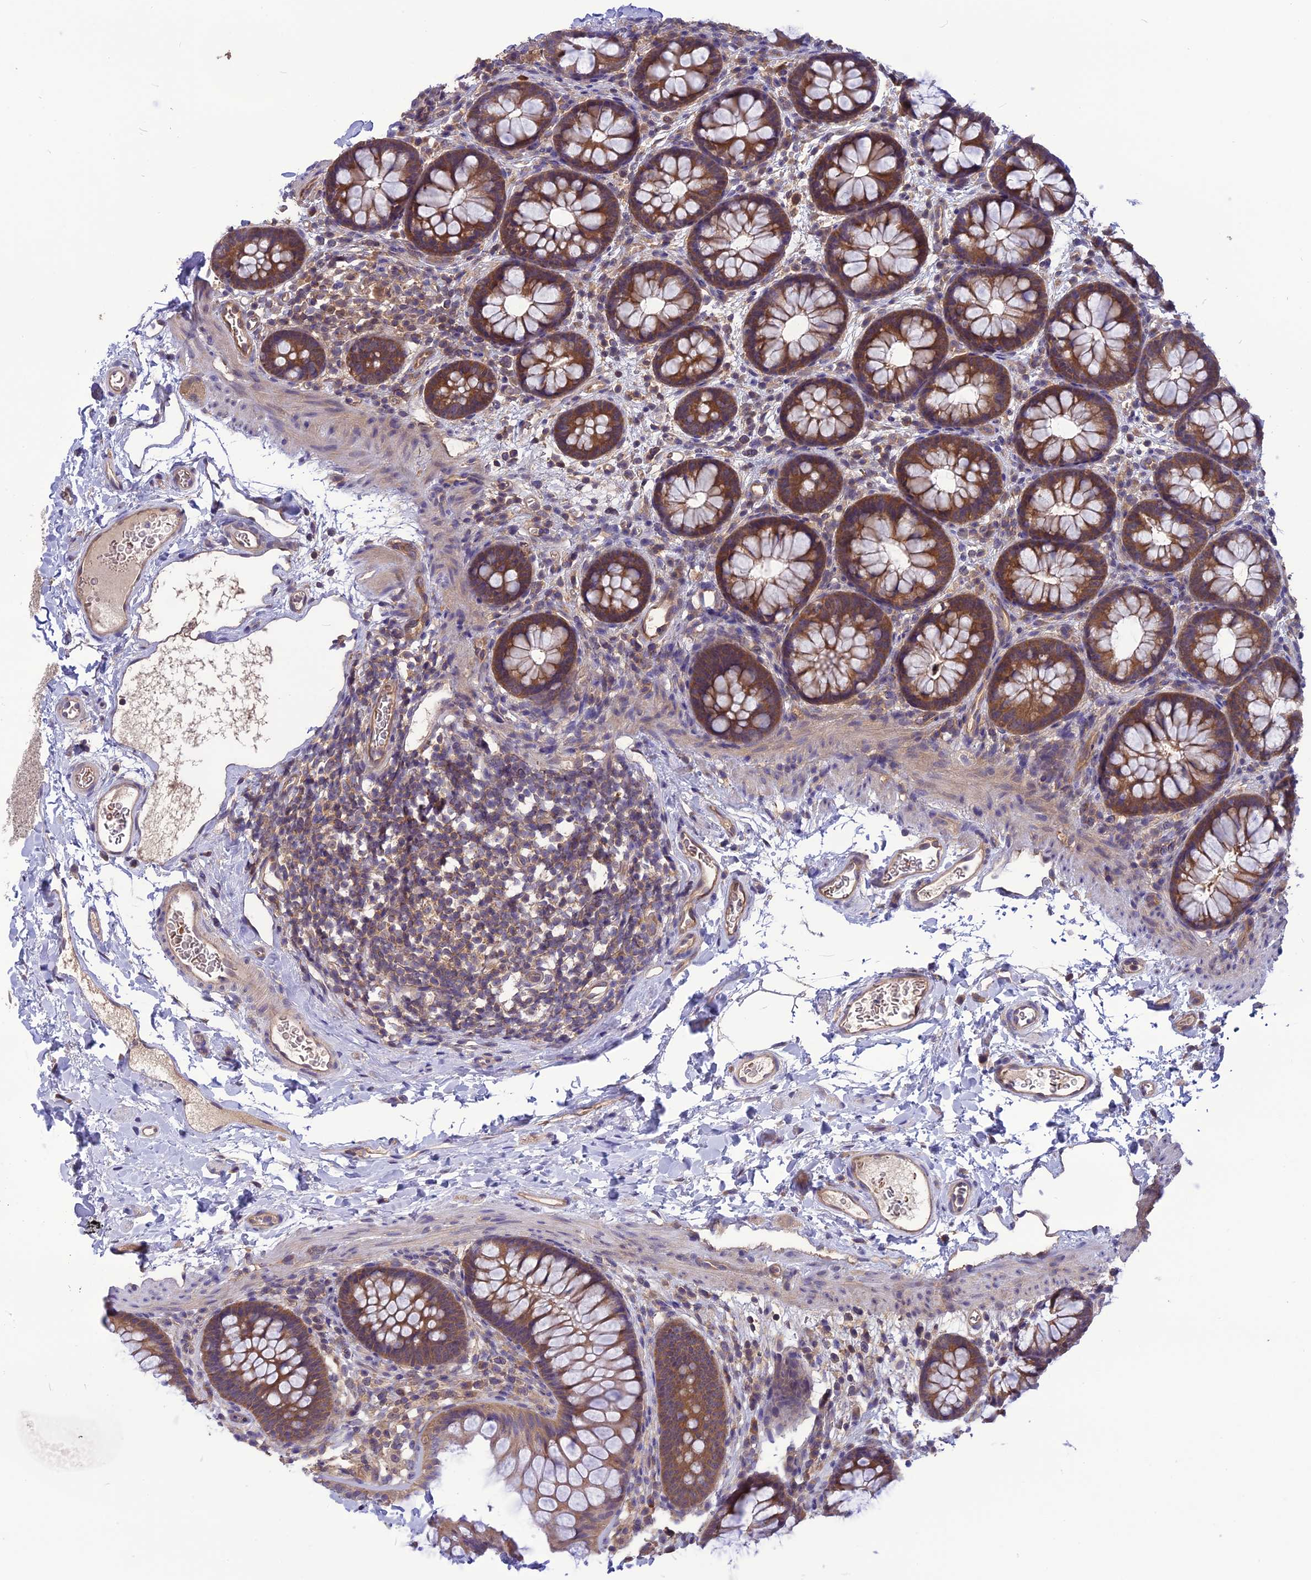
{"staining": {"intensity": "weak", "quantity": ">75%", "location": "cytoplasmic/membranous"}, "tissue": "colon", "cell_type": "Endothelial cells", "image_type": "normal", "snomed": [{"axis": "morphology", "description": "Normal tissue, NOS"}, {"axis": "topography", "description": "Colon"}], "caption": "Immunohistochemical staining of unremarkable human colon displays >75% levels of weak cytoplasmic/membranous protein positivity in approximately >75% of endothelial cells.", "gene": "PSMF1", "patient": {"sex": "female", "age": 62}}